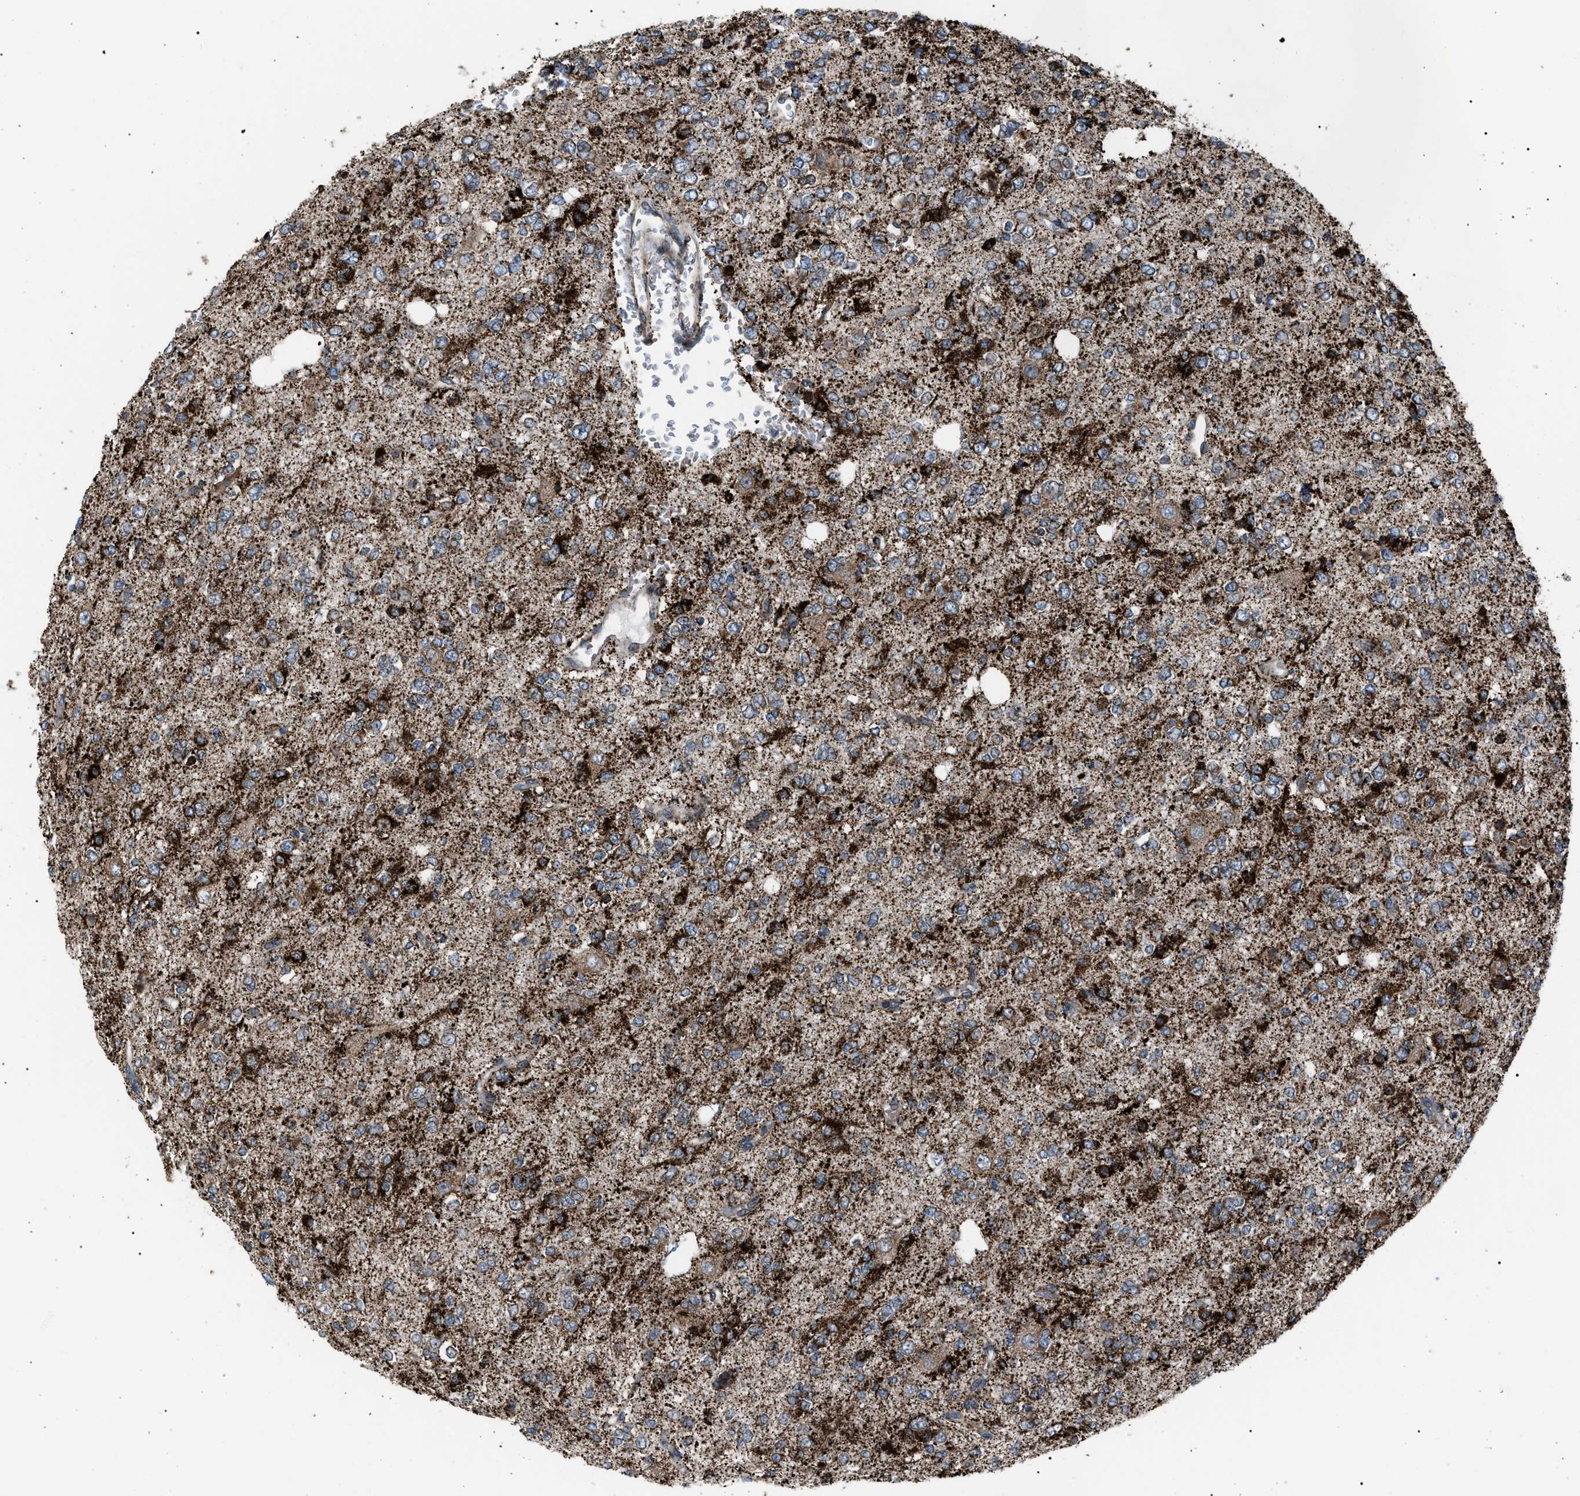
{"staining": {"intensity": "strong", "quantity": ">75%", "location": "cytoplasmic/membranous"}, "tissue": "glioma", "cell_type": "Tumor cells", "image_type": "cancer", "snomed": [{"axis": "morphology", "description": "Glioma, malignant, Low grade"}, {"axis": "topography", "description": "Brain"}], "caption": "About >75% of tumor cells in low-grade glioma (malignant) demonstrate strong cytoplasmic/membranous protein positivity as visualized by brown immunohistochemical staining.", "gene": "AGO2", "patient": {"sex": "male", "age": 38}}